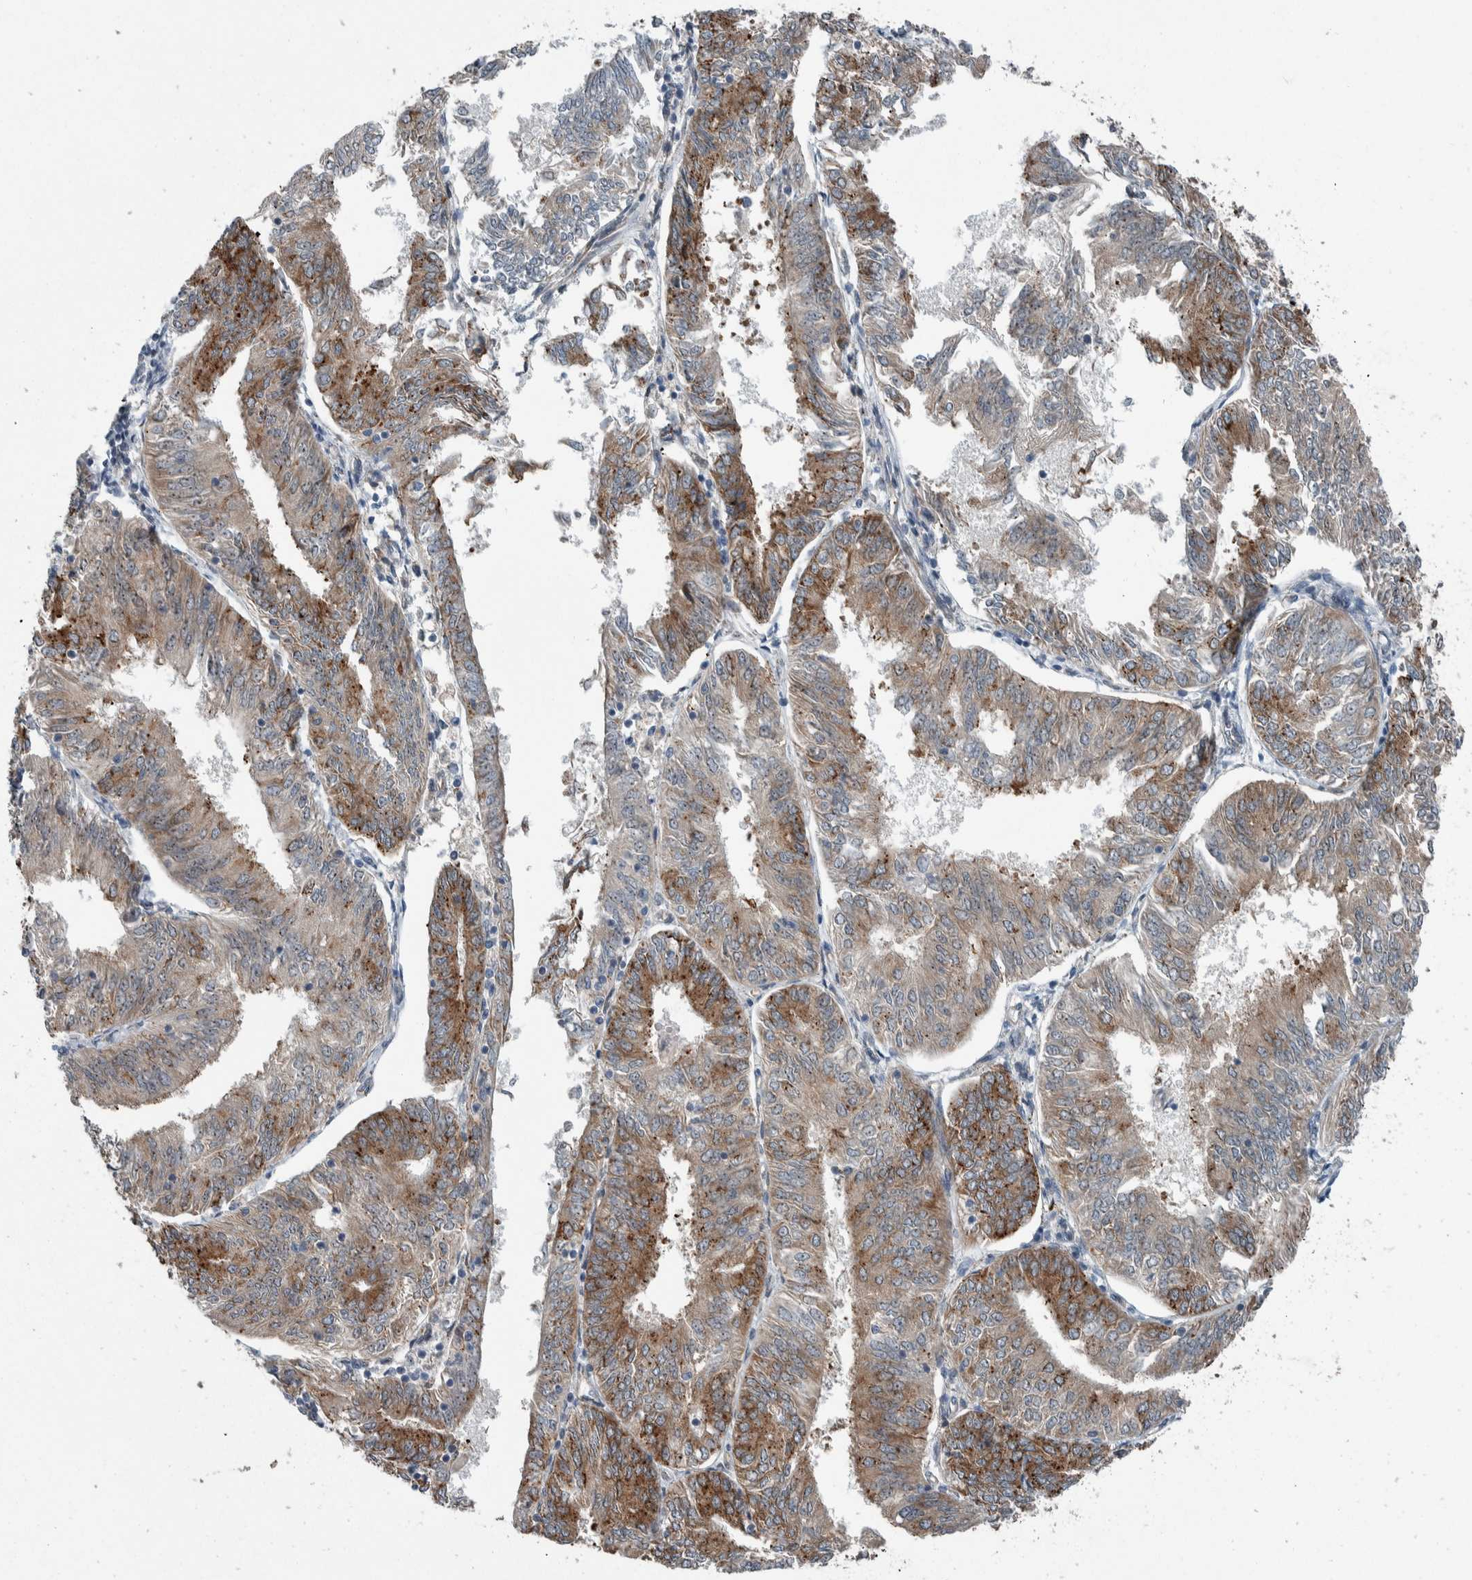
{"staining": {"intensity": "moderate", "quantity": ">75%", "location": "cytoplasmic/membranous"}, "tissue": "endometrial cancer", "cell_type": "Tumor cells", "image_type": "cancer", "snomed": [{"axis": "morphology", "description": "Adenocarcinoma, NOS"}, {"axis": "topography", "description": "Endometrium"}], "caption": "Immunohistochemical staining of adenocarcinoma (endometrial) reveals medium levels of moderate cytoplasmic/membranous protein expression in about >75% of tumor cells.", "gene": "USP25", "patient": {"sex": "female", "age": 58}}